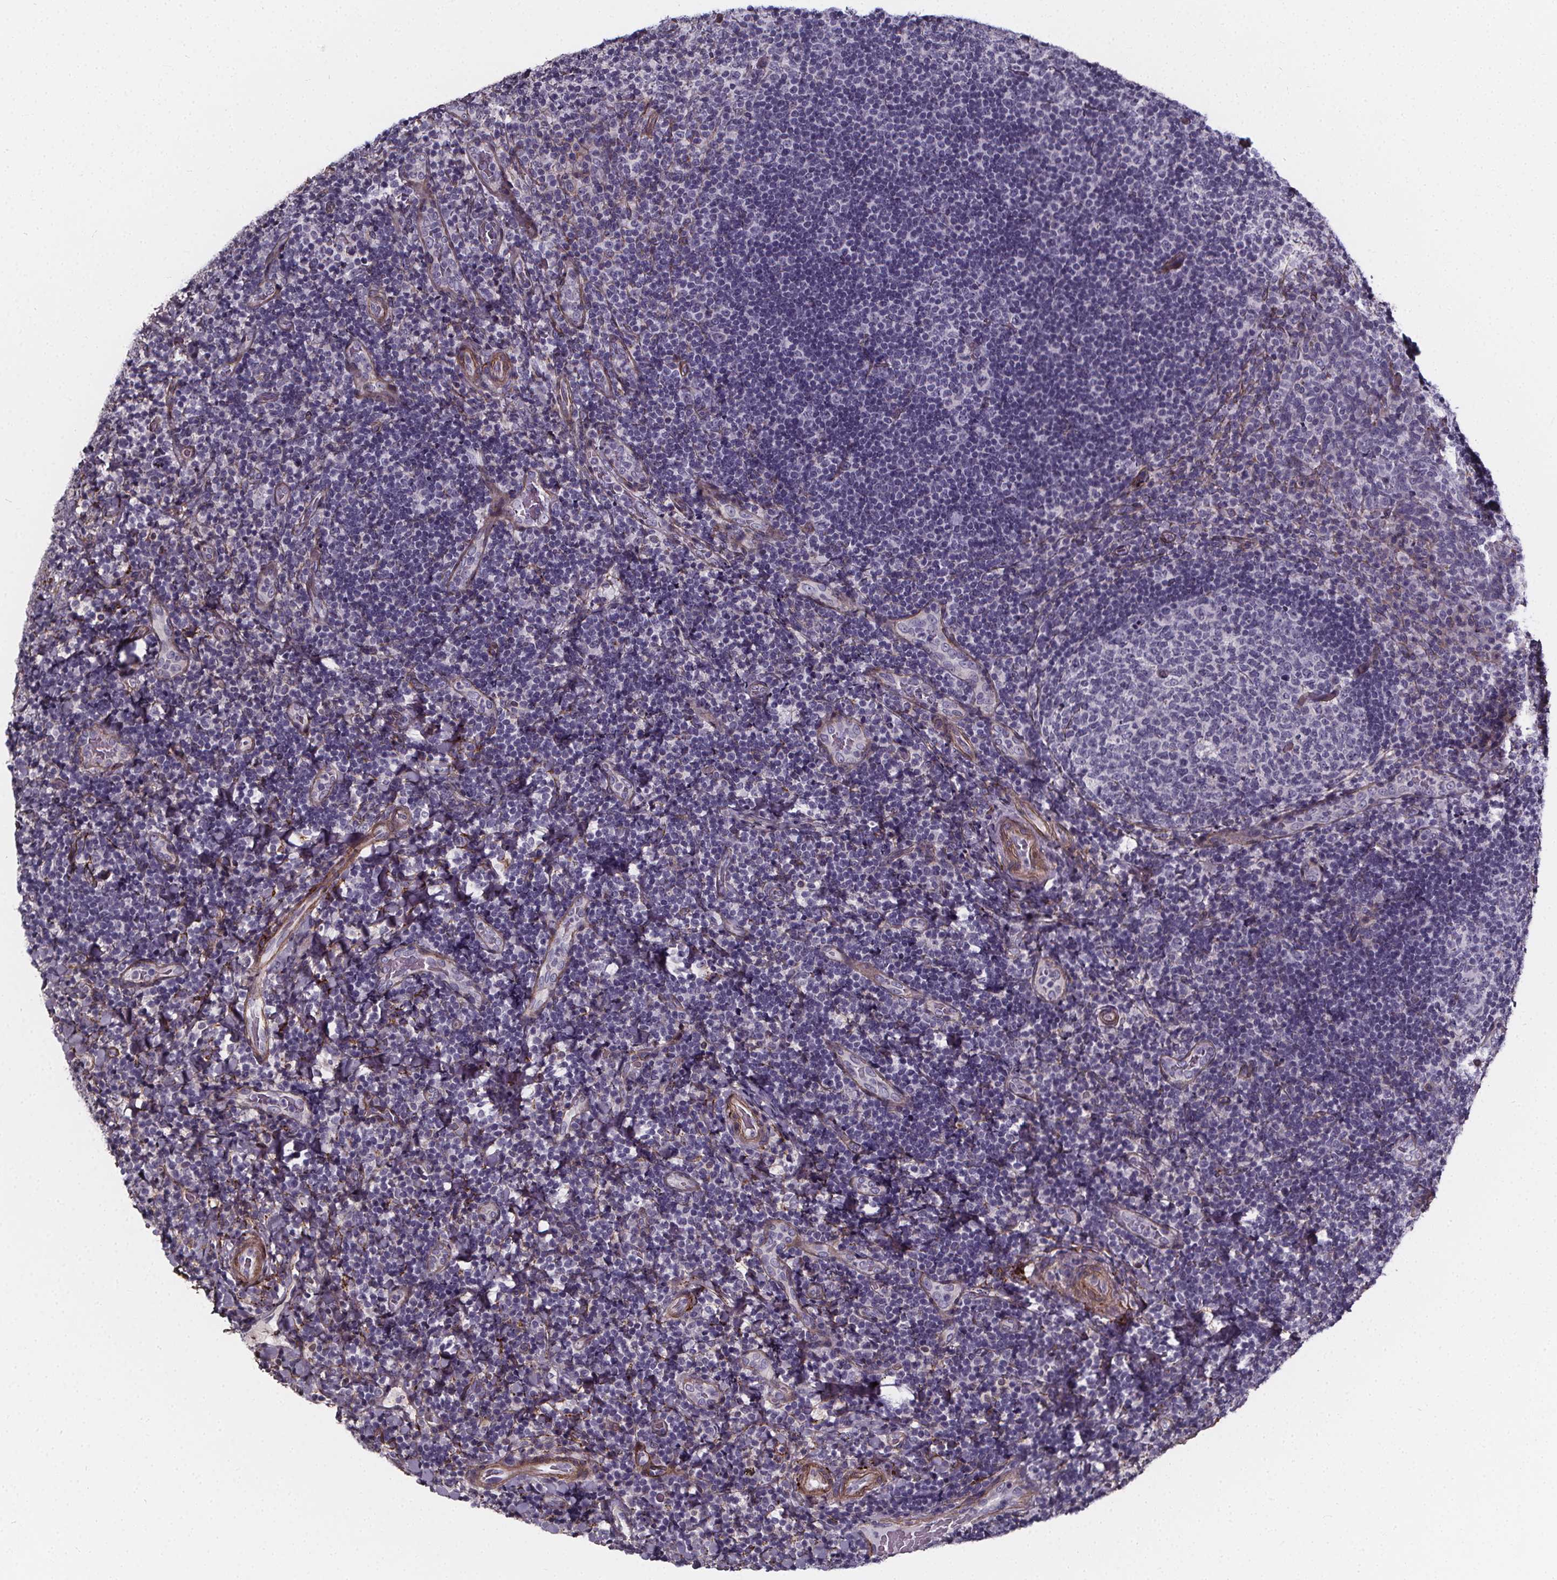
{"staining": {"intensity": "negative", "quantity": "none", "location": "none"}, "tissue": "tonsil", "cell_type": "Germinal center cells", "image_type": "normal", "snomed": [{"axis": "morphology", "description": "Normal tissue, NOS"}, {"axis": "topography", "description": "Tonsil"}], "caption": "This is an immunohistochemistry (IHC) image of benign human tonsil. There is no positivity in germinal center cells.", "gene": "AEBP1", "patient": {"sex": "male", "age": 17}}